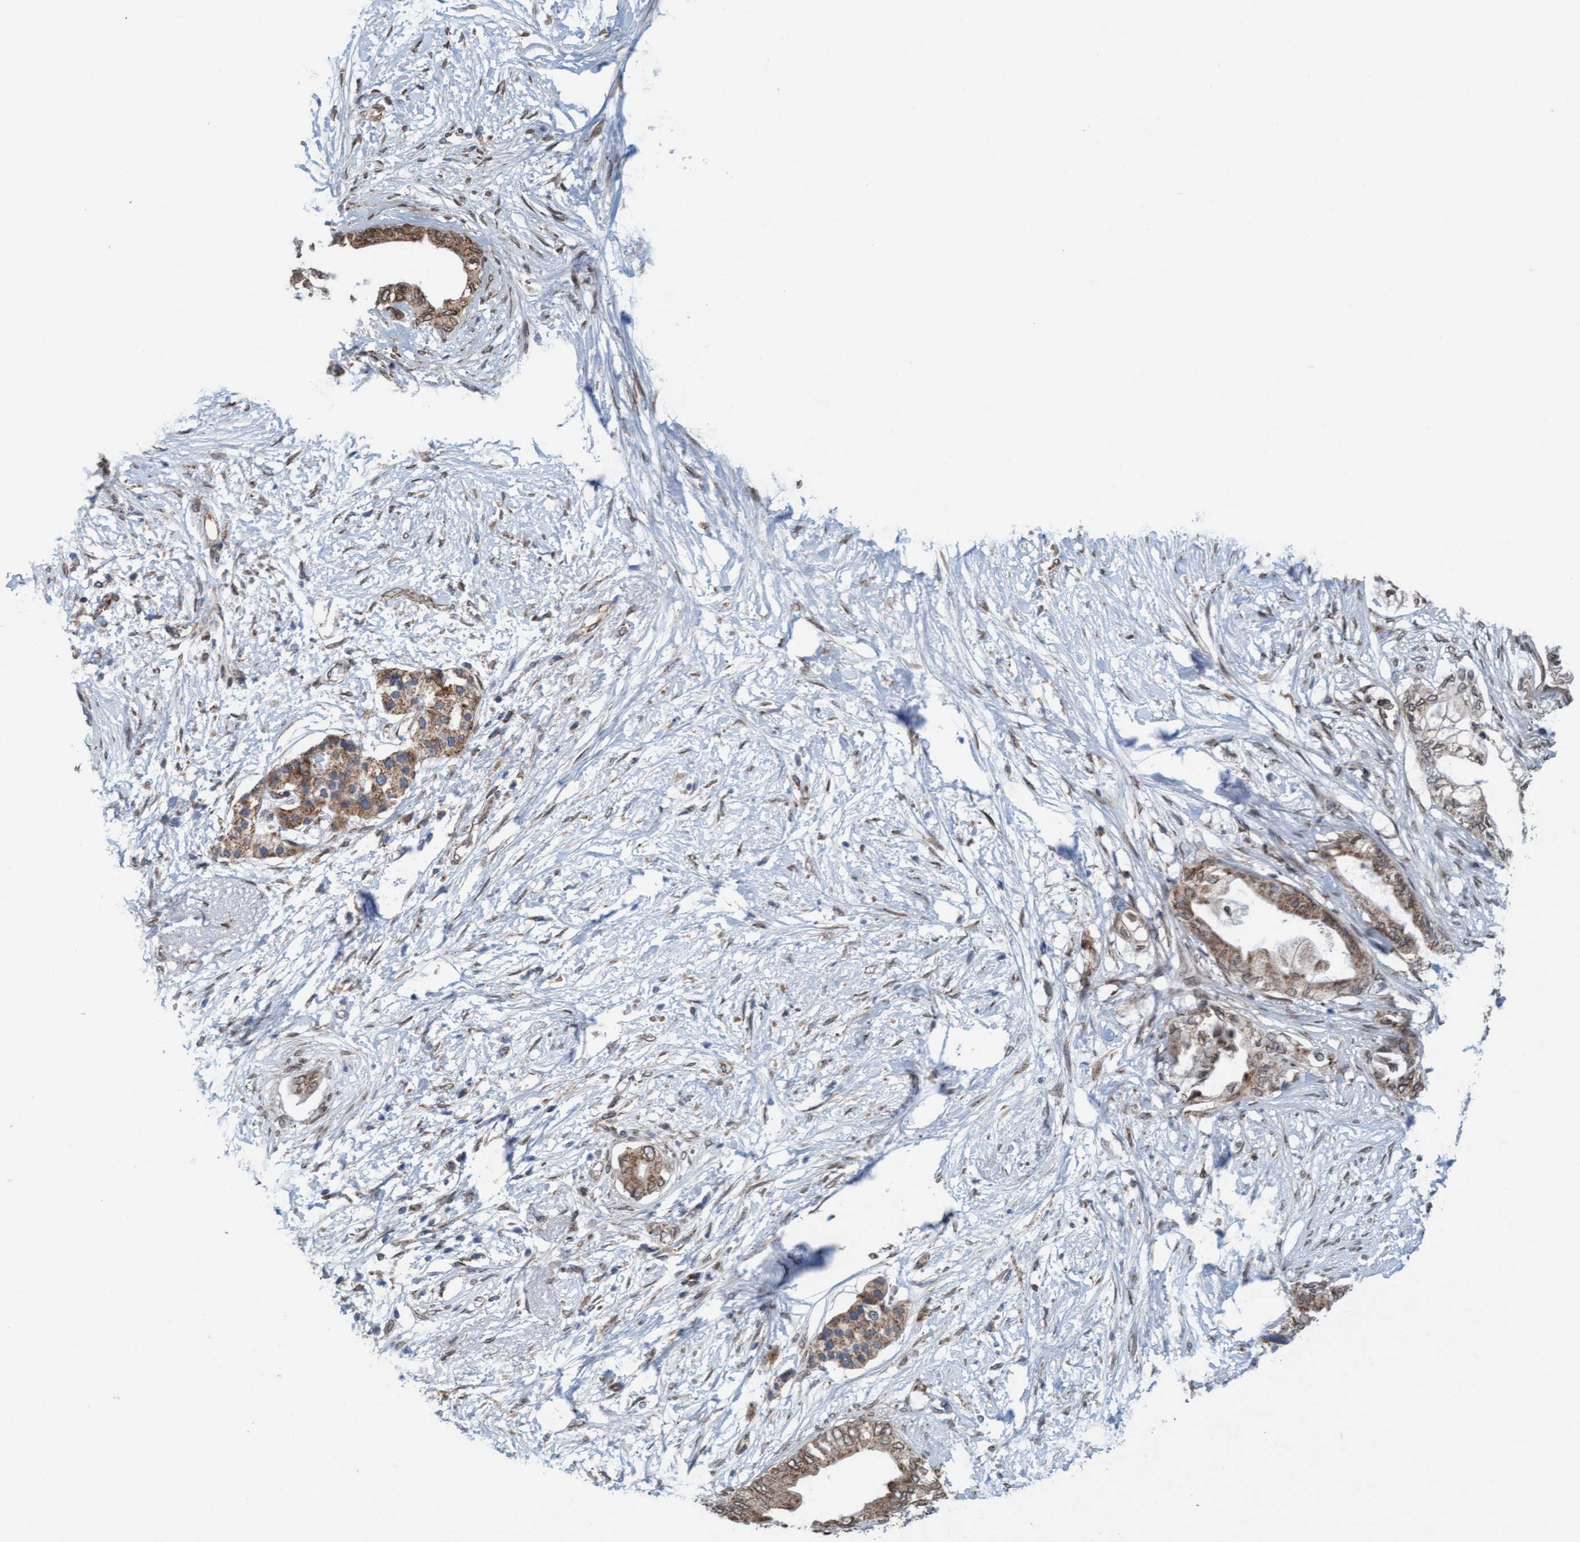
{"staining": {"intensity": "moderate", "quantity": ">75%", "location": "cytoplasmic/membranous"}, "tissue": "pancreatic cancer", "cell_type": "Tumor cells", "image_type": "cancer", "snomed": [{"axis": "morphology", "description": "Normal tissue, NOS"}, {"axis": "morphology", "description": "Adenocarcinoma, NOS"}, {"axis": "topography", "description": "Pancreas"}, {"axis": "topography", "description": "Duodenum"}], "caption": "Human pancreatic cancer (adenocarcinoma) stained with a brown dye demonstrates moderate cytoplasmic/membranous positive positivity in approximately >75% of tumor cells.", "gene": "MRPS23", "patient": {"sex": "female", "age": 60}}